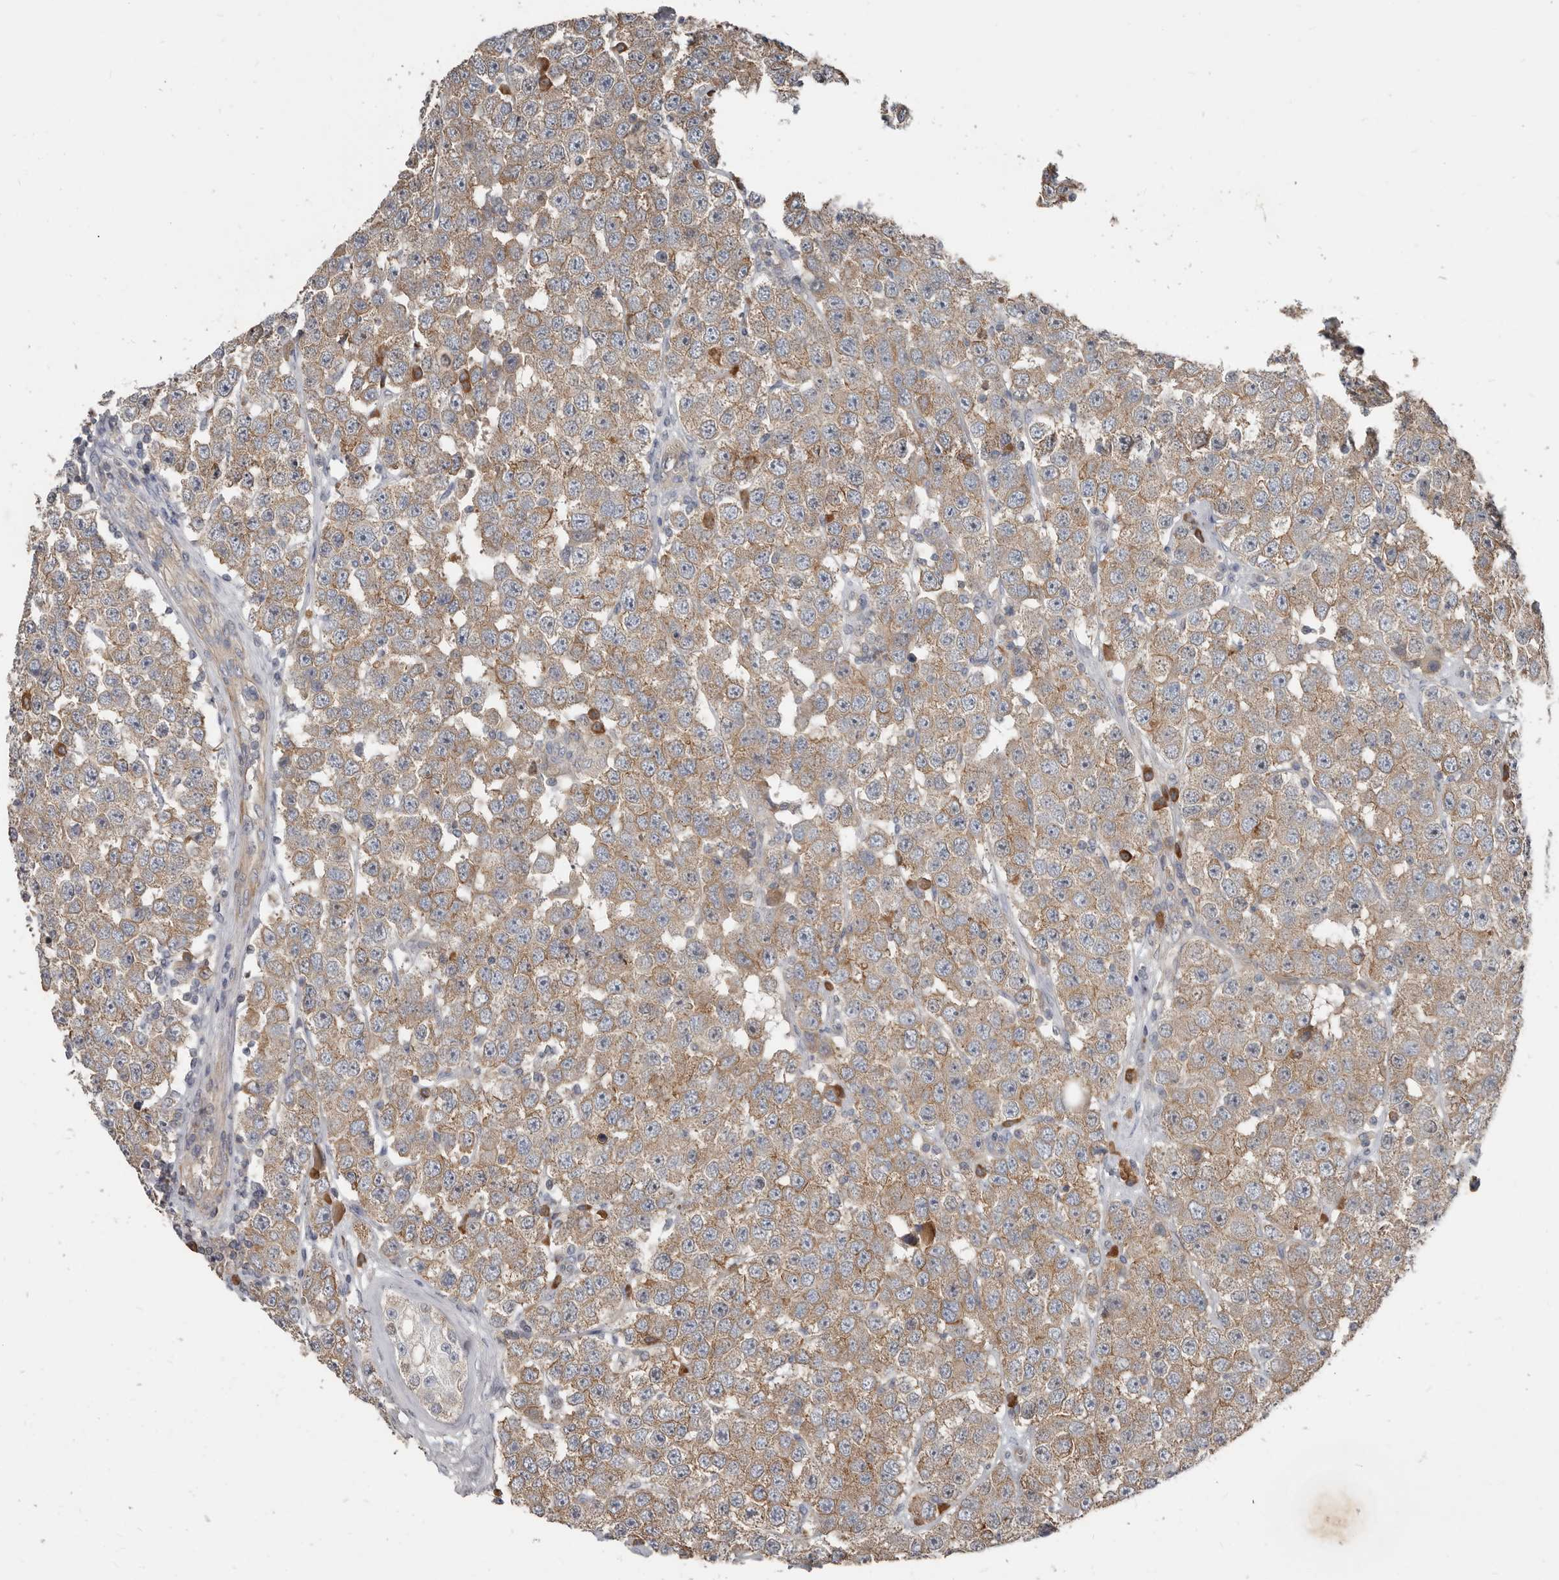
{"staining": {"intensity": "moderate", "quantity": ">75%", "location": "cytoplasmic/membranous"}, "tissue": "testis cancer", "cell_type": "Tumor cells", "image_type": "cancer", "snomed": [{"axis": "morphology", "description": "Seminoma, NOS"}, {"axis": "topography", "description": "Testis"}], "caption": "A photomicrograph of human testis seminoma stained for a protein displays moderate cytoplasmic/membranous brown staining in tumor cells.", "gene": "AKNAD1", "patient": {"sex": "male", "age": 28}}